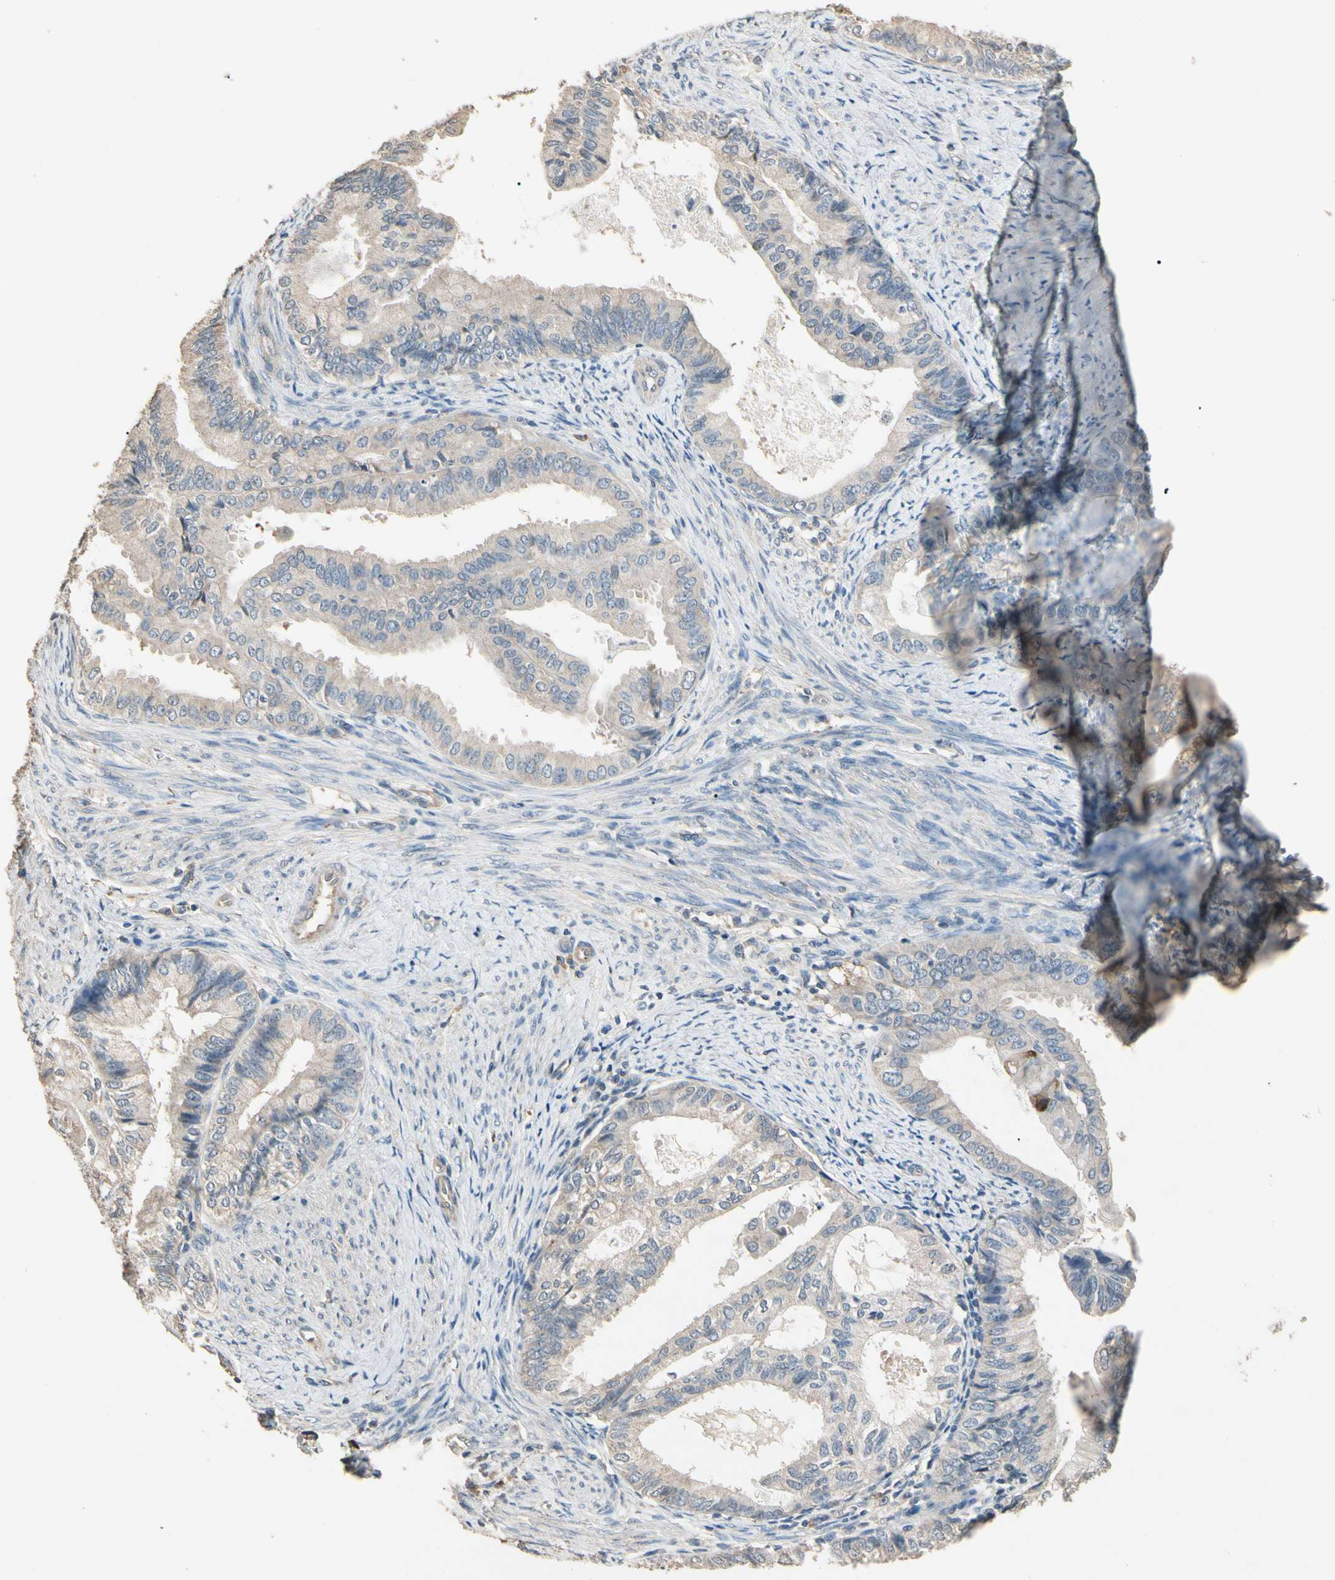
{"staining": {"intensity": "weak", "quantity": "<25%", "location": "cytoplasmic/membranous"}, "tissue": "endometrial cancer", "cell_type": "Tumor cells", "image_type": "cancer", "snomed": [{"axis": "morphology", "description": "Adenocarcinoma, NOS"}, {"axis": "topography", "description": "Endometrium"}], "caption": "An image of adenocarcinoma (endometrial) stained for a protein reveals no brown staining in tumor cells.", "gene": "CDH6", "patient": {"sex": "female", "age": 86}}